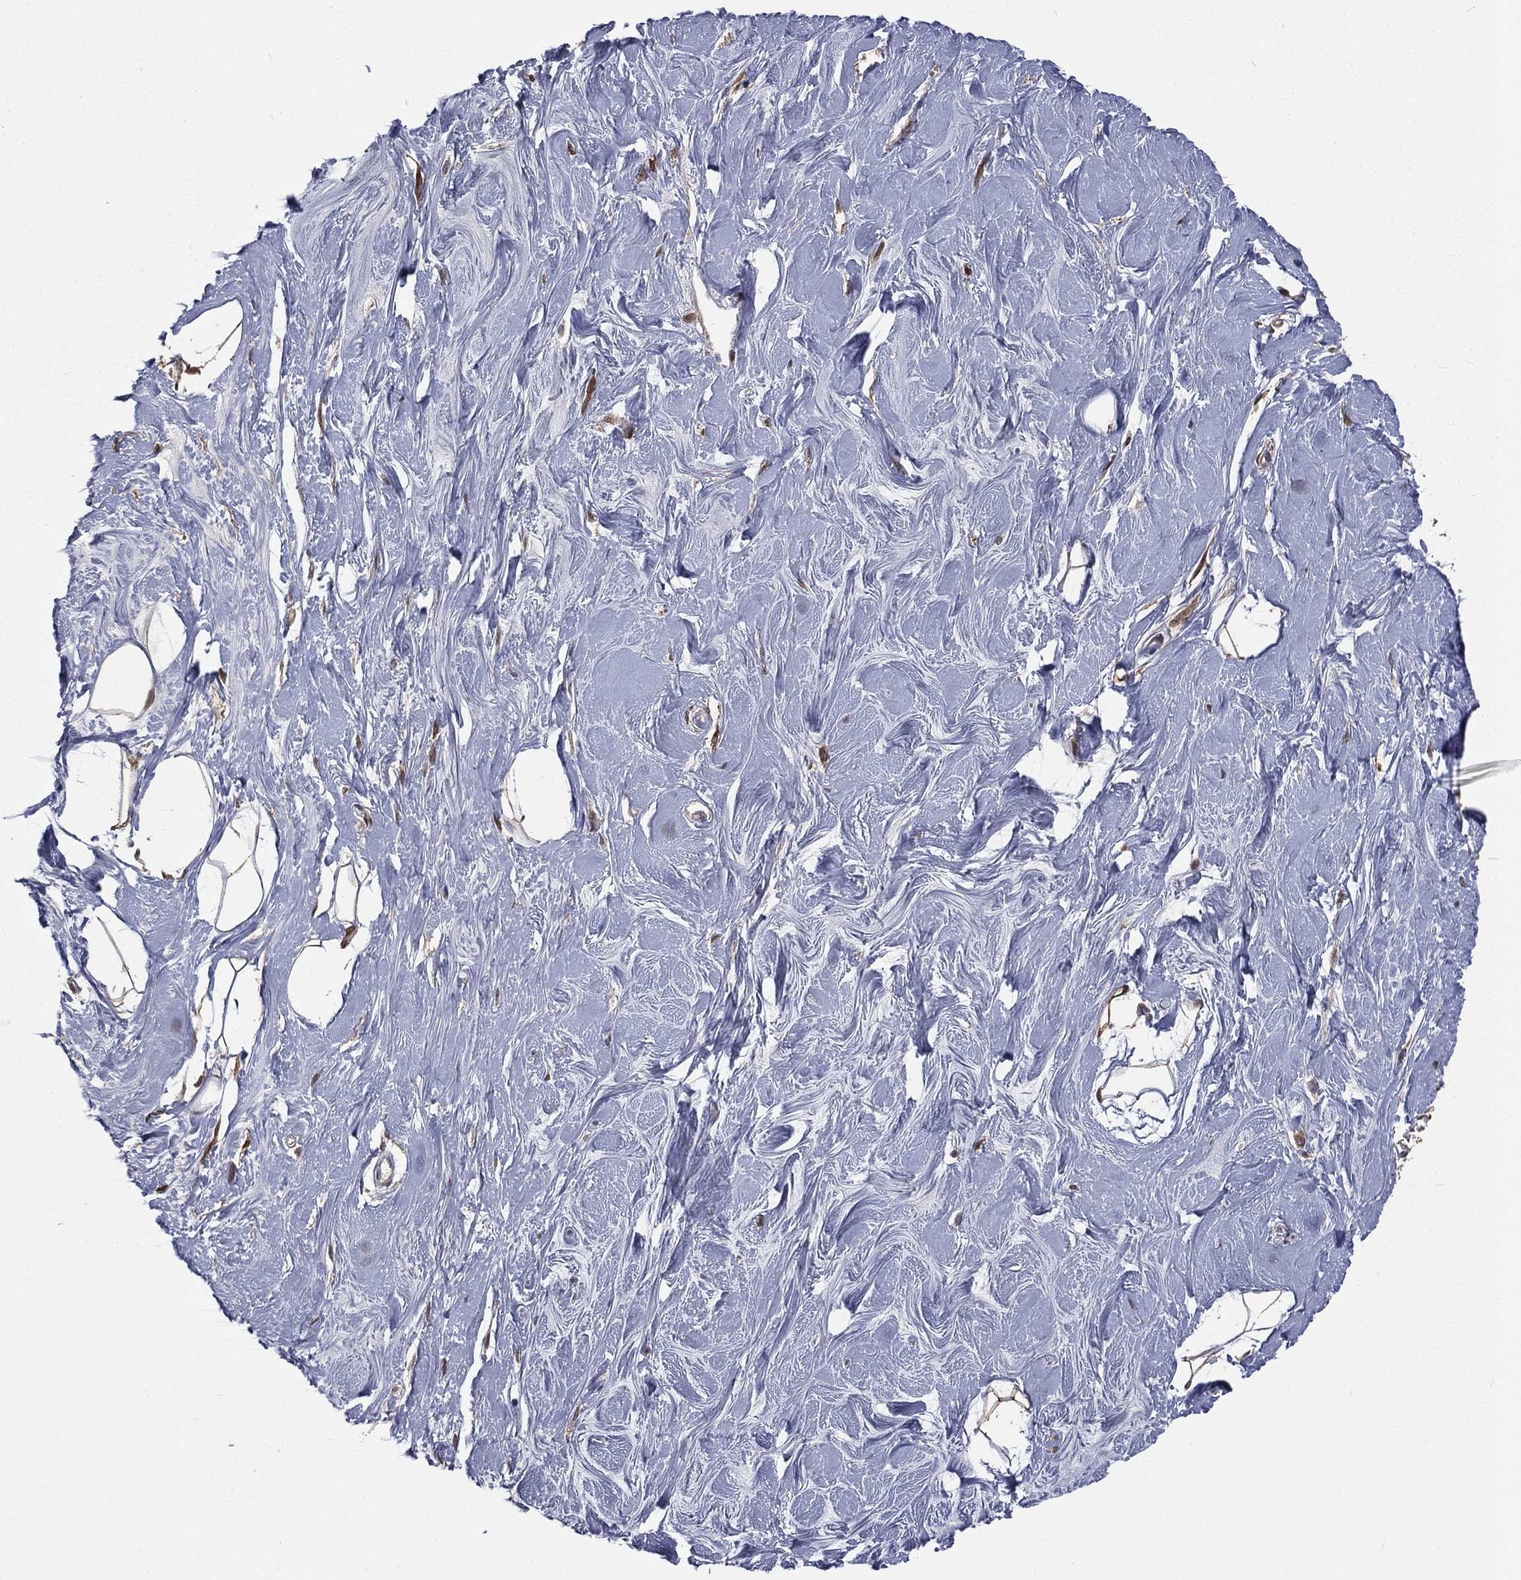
{"staining": {"intensity": "negative", "quantity": "none", "location": "none"}, "tissue": "soft tissue", "cell_type": "Fibroblasts", "image_type": "normal", "snomed": [{"axis": "morphology", "description": "Normal tissue, NOS"}, {"axis": "topography", "description": "Breast"}], "caption": "Immunohistochemistry (IHC) of benign human soft tissue demonstrates no staining in fibroblasts. Brightfield microscopy of immunohistochemistry (IHC) stained with DAB (3,3'-diaminobenzidine) (brown) and hematoxylin (blue), captured at high magnification.", "gene": "TBC1D2", "patient": {"sex": "female", "age": 49}}